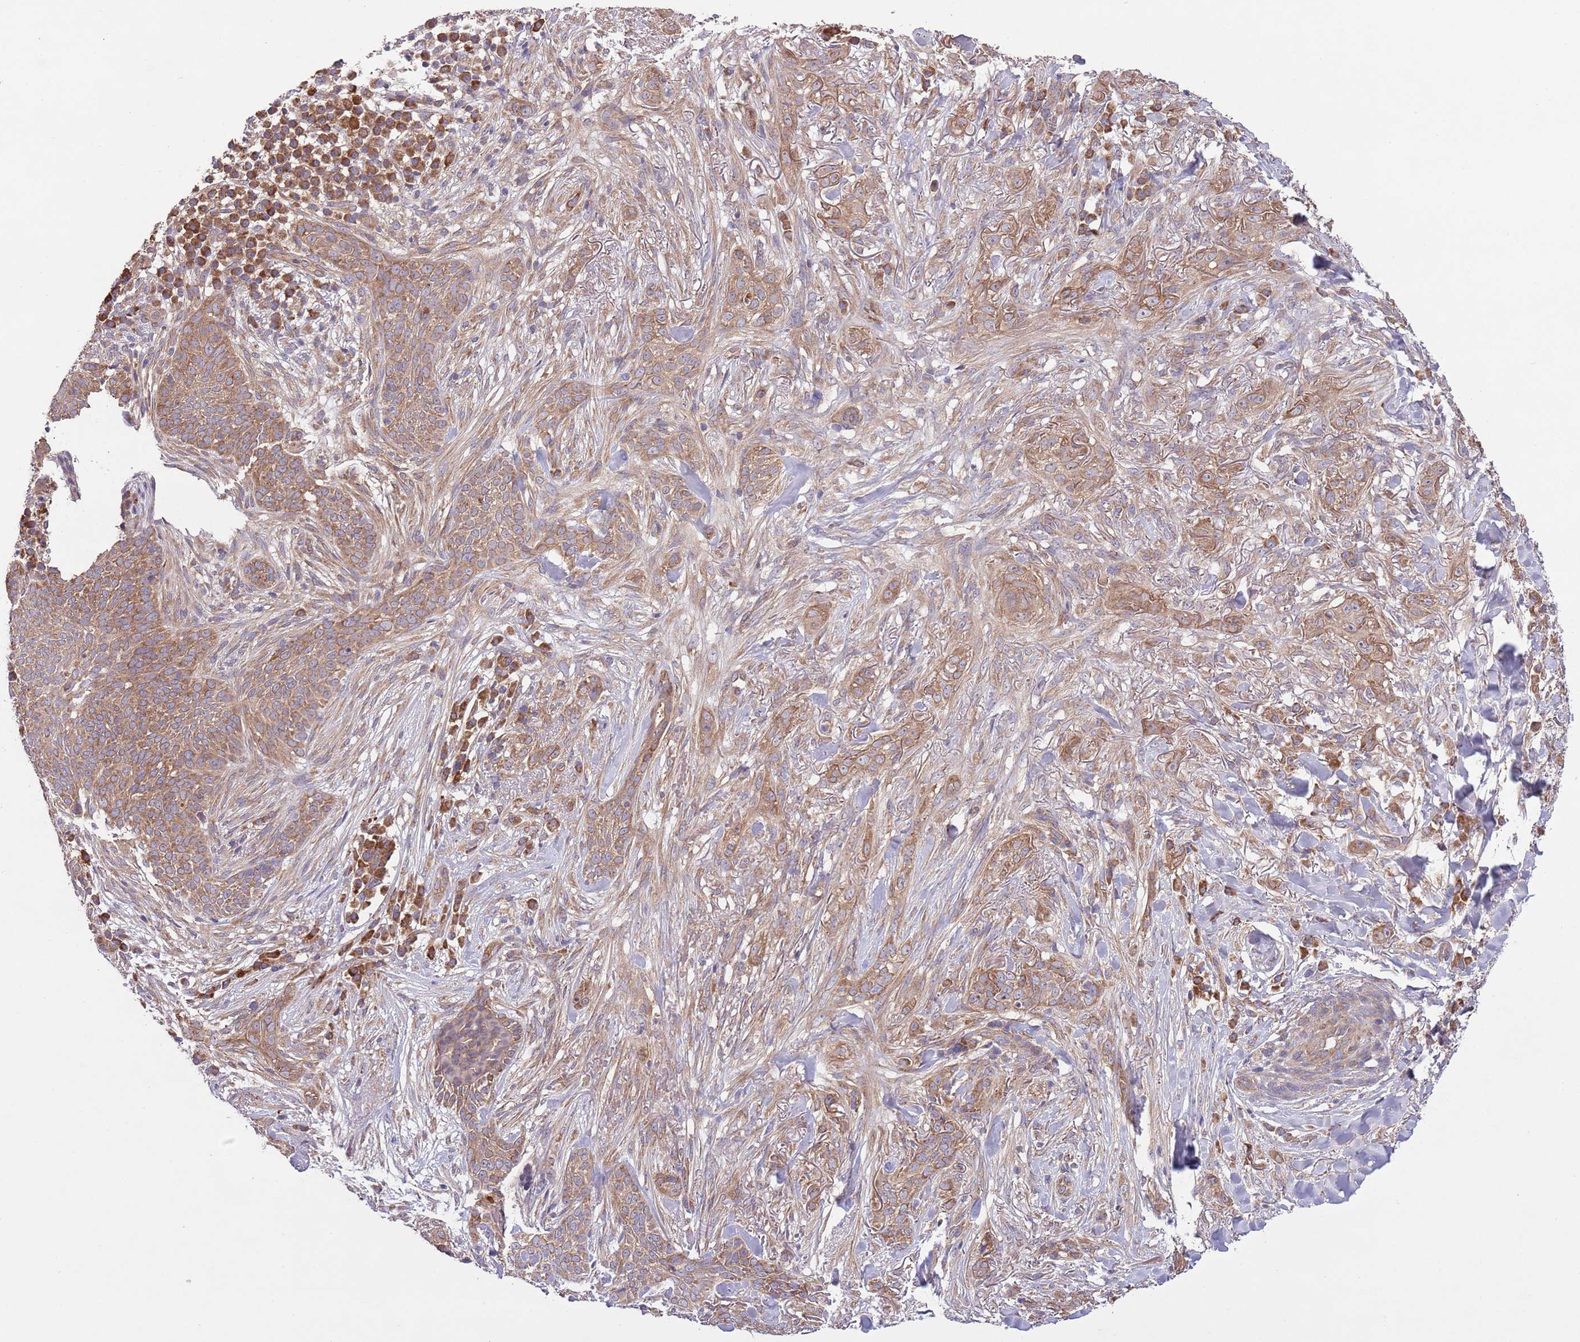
{"staining": {"intensity": "moderate", "quantity": ">75%", "location": "cytoplasmic/membranous"}, "tissue": "skin cancer", "cell_type": "Tumor cells", "image_type": "cancer", "snomed": [{"axis": "morphology", "description": "Basal cell carcinoma"}, {"axis": "topography", "description": "Skin"}], "caption": "Protein expression analysis of basal cell carcinoma (skin) shows moderate cytoplasmic/membranous expression in approximately >75% of tumor cells.", "gene": "MFNG", "patient": {"sex": "male", "age": 72}}